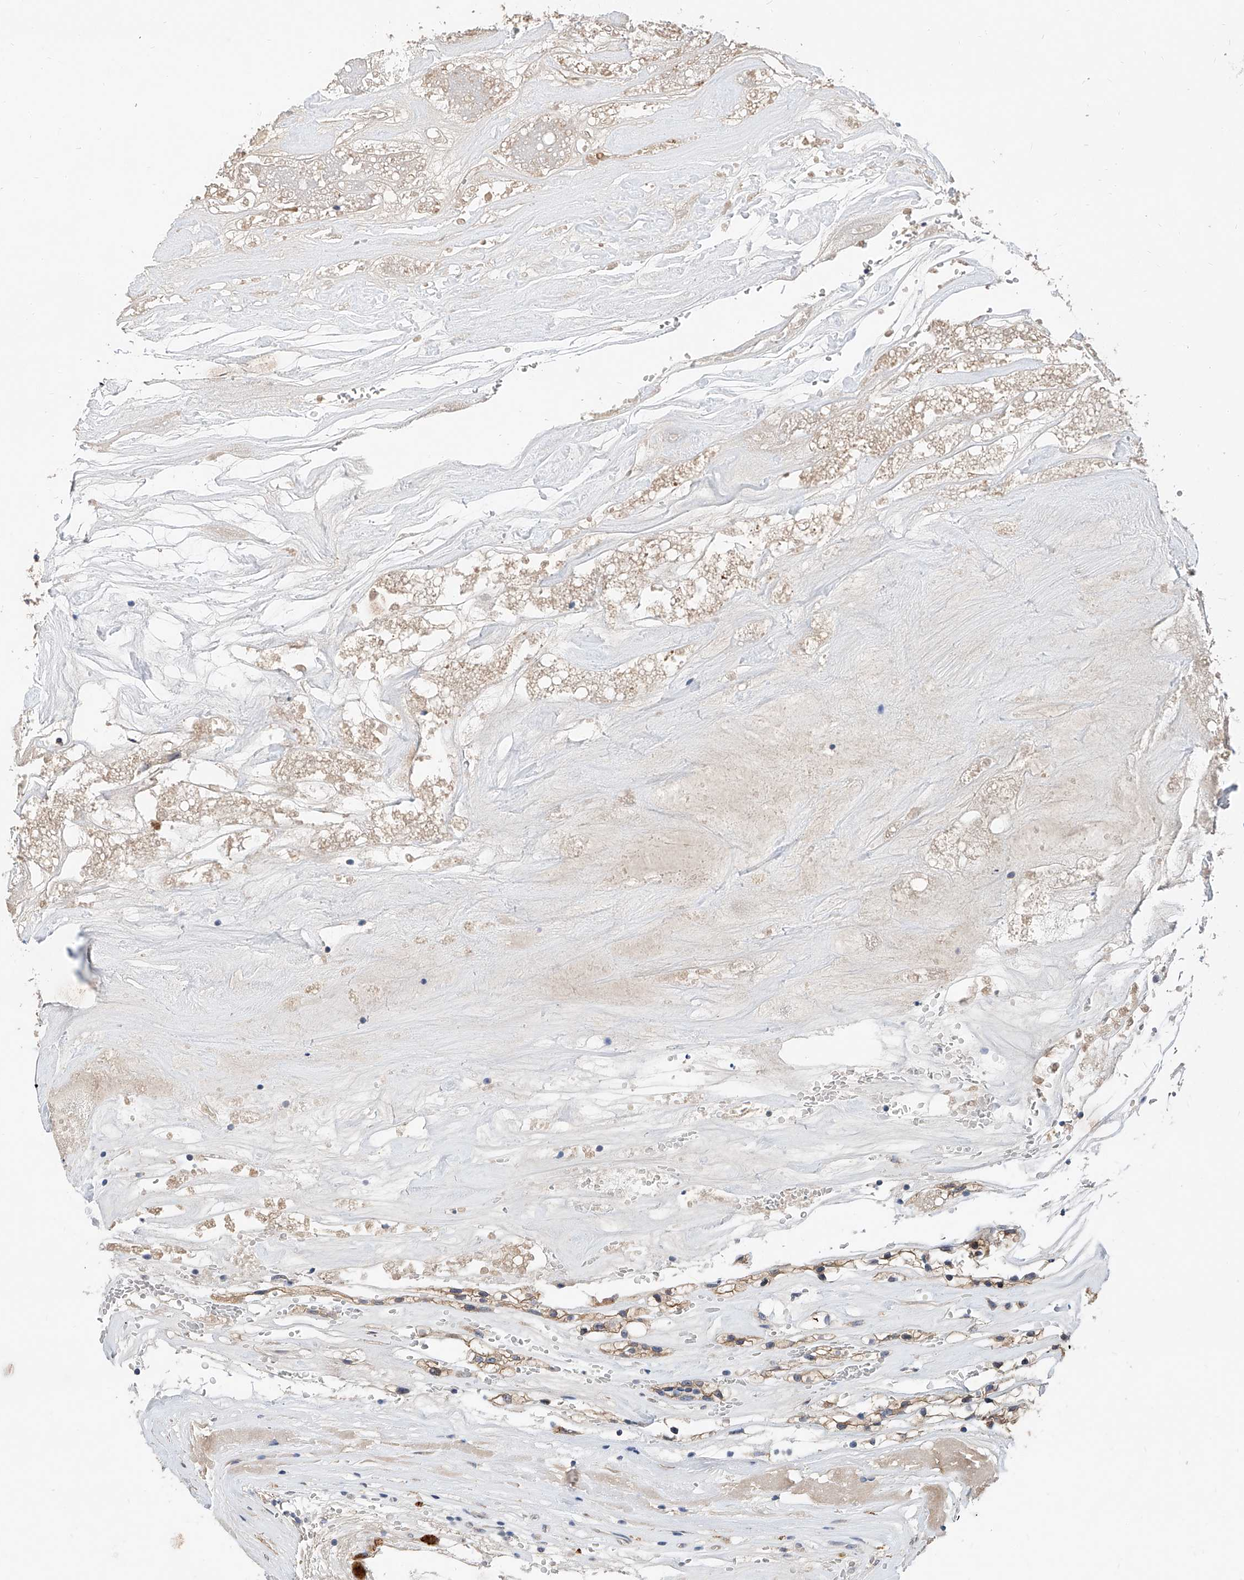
{"staining": {"intensity": "weak", "quantity": ">75%", "location": "cytoplasmic/membranous"}, "tissue": "renal cancer", "cell_type": "Tumor cells", "image_type": "cancer", "snomed": [{"axis": "morphology", "description": "Adenocarcinoma, NOS"}, {"axis": "topography", "description": "Kidney"}], "caption": "Immunohistochemistry (IHC) image of human adenocarcinoma (renal) stained for a protein (brown), which reveals low levels of weak cytoplasmic/membranous positivity in approximately >75% of tumor cells.", "gene": "MAGEE2", "patient": {"sex": "female", "age": 57}}